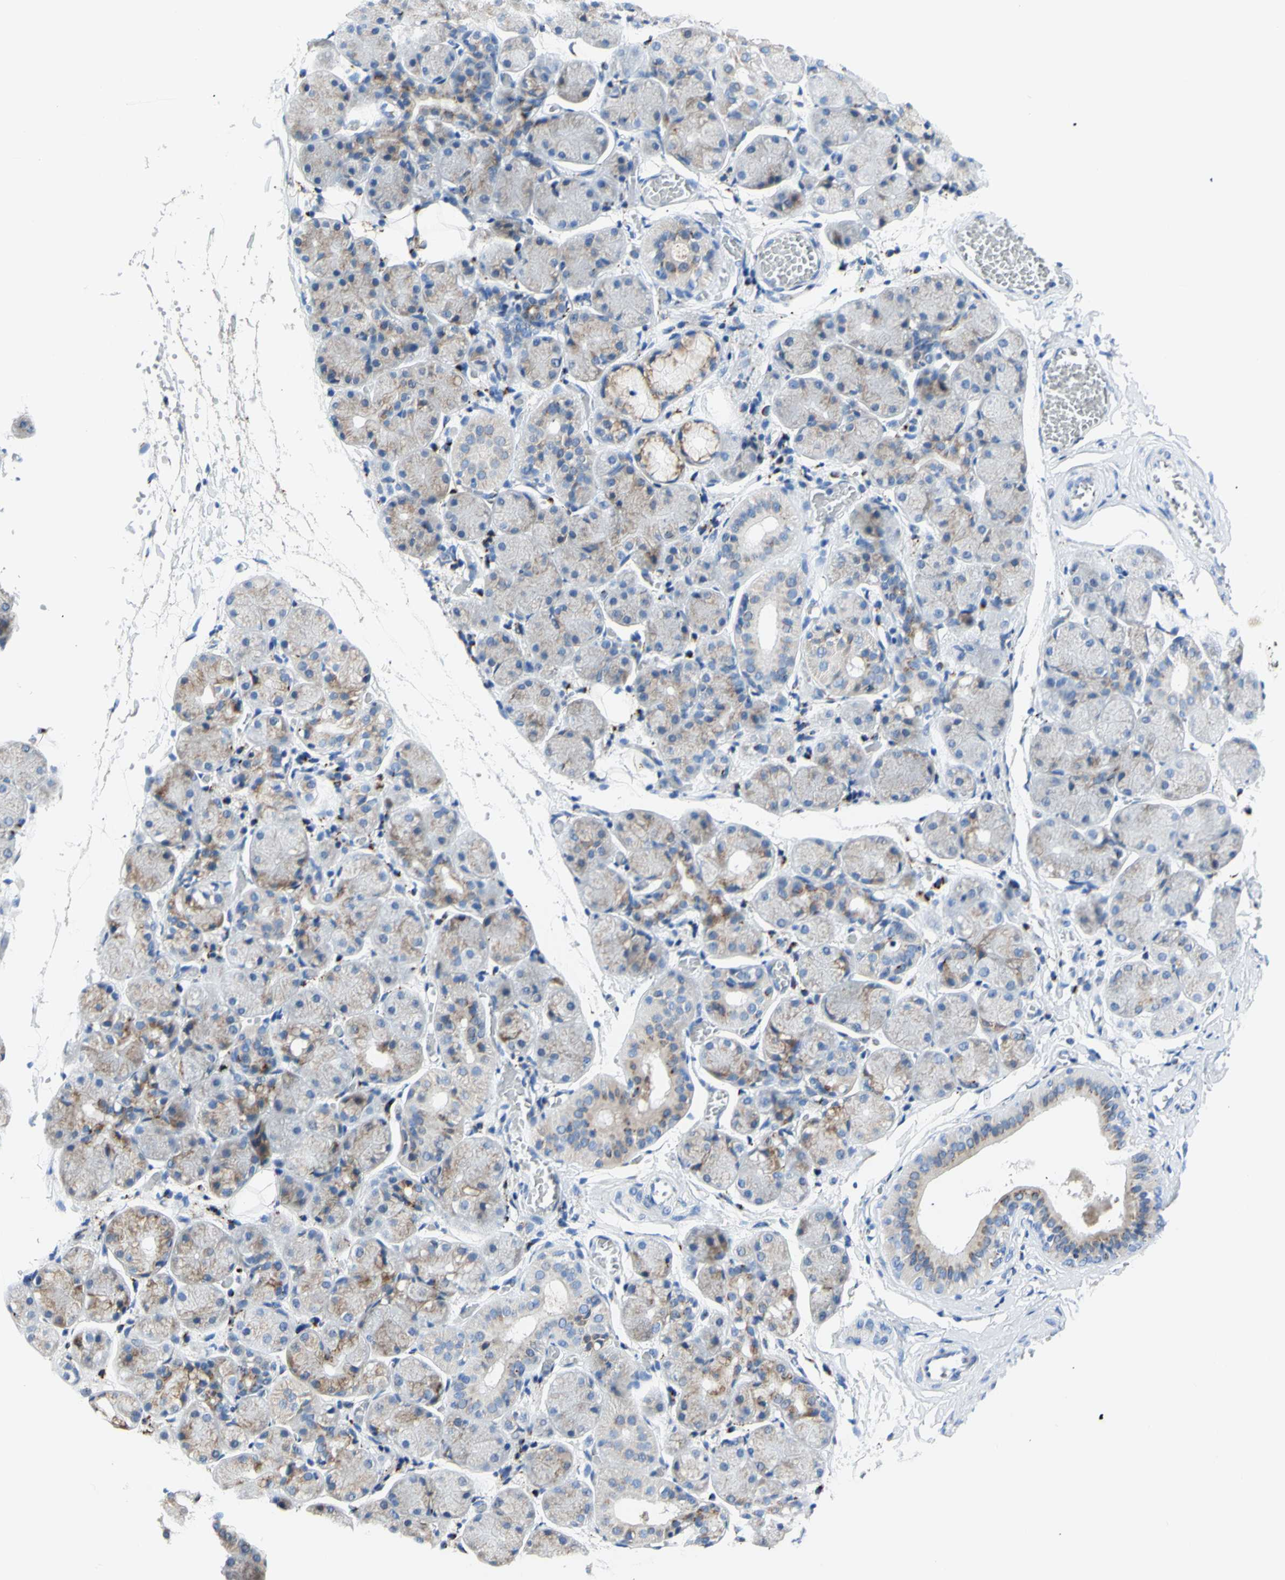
{"staining": {"intensity": "weak", "quantity": "<25%", "location": "cytoplasmic/membranous"}, "tissue": "salivary gland", "cell_type": "Glandular cells", "image_type": "normal", "snomed": [{"axis": "morphology", "description": "Normal tissue, NOS"}, {"axis": "topography", "description": "Salivary gland"}], "caption": "Immunohistochemical staining of benign human salivary gland shows no significant positivity in glandular cells.", "gene": "GALNT2", "patient": {"sex": "female", "age": 24}}